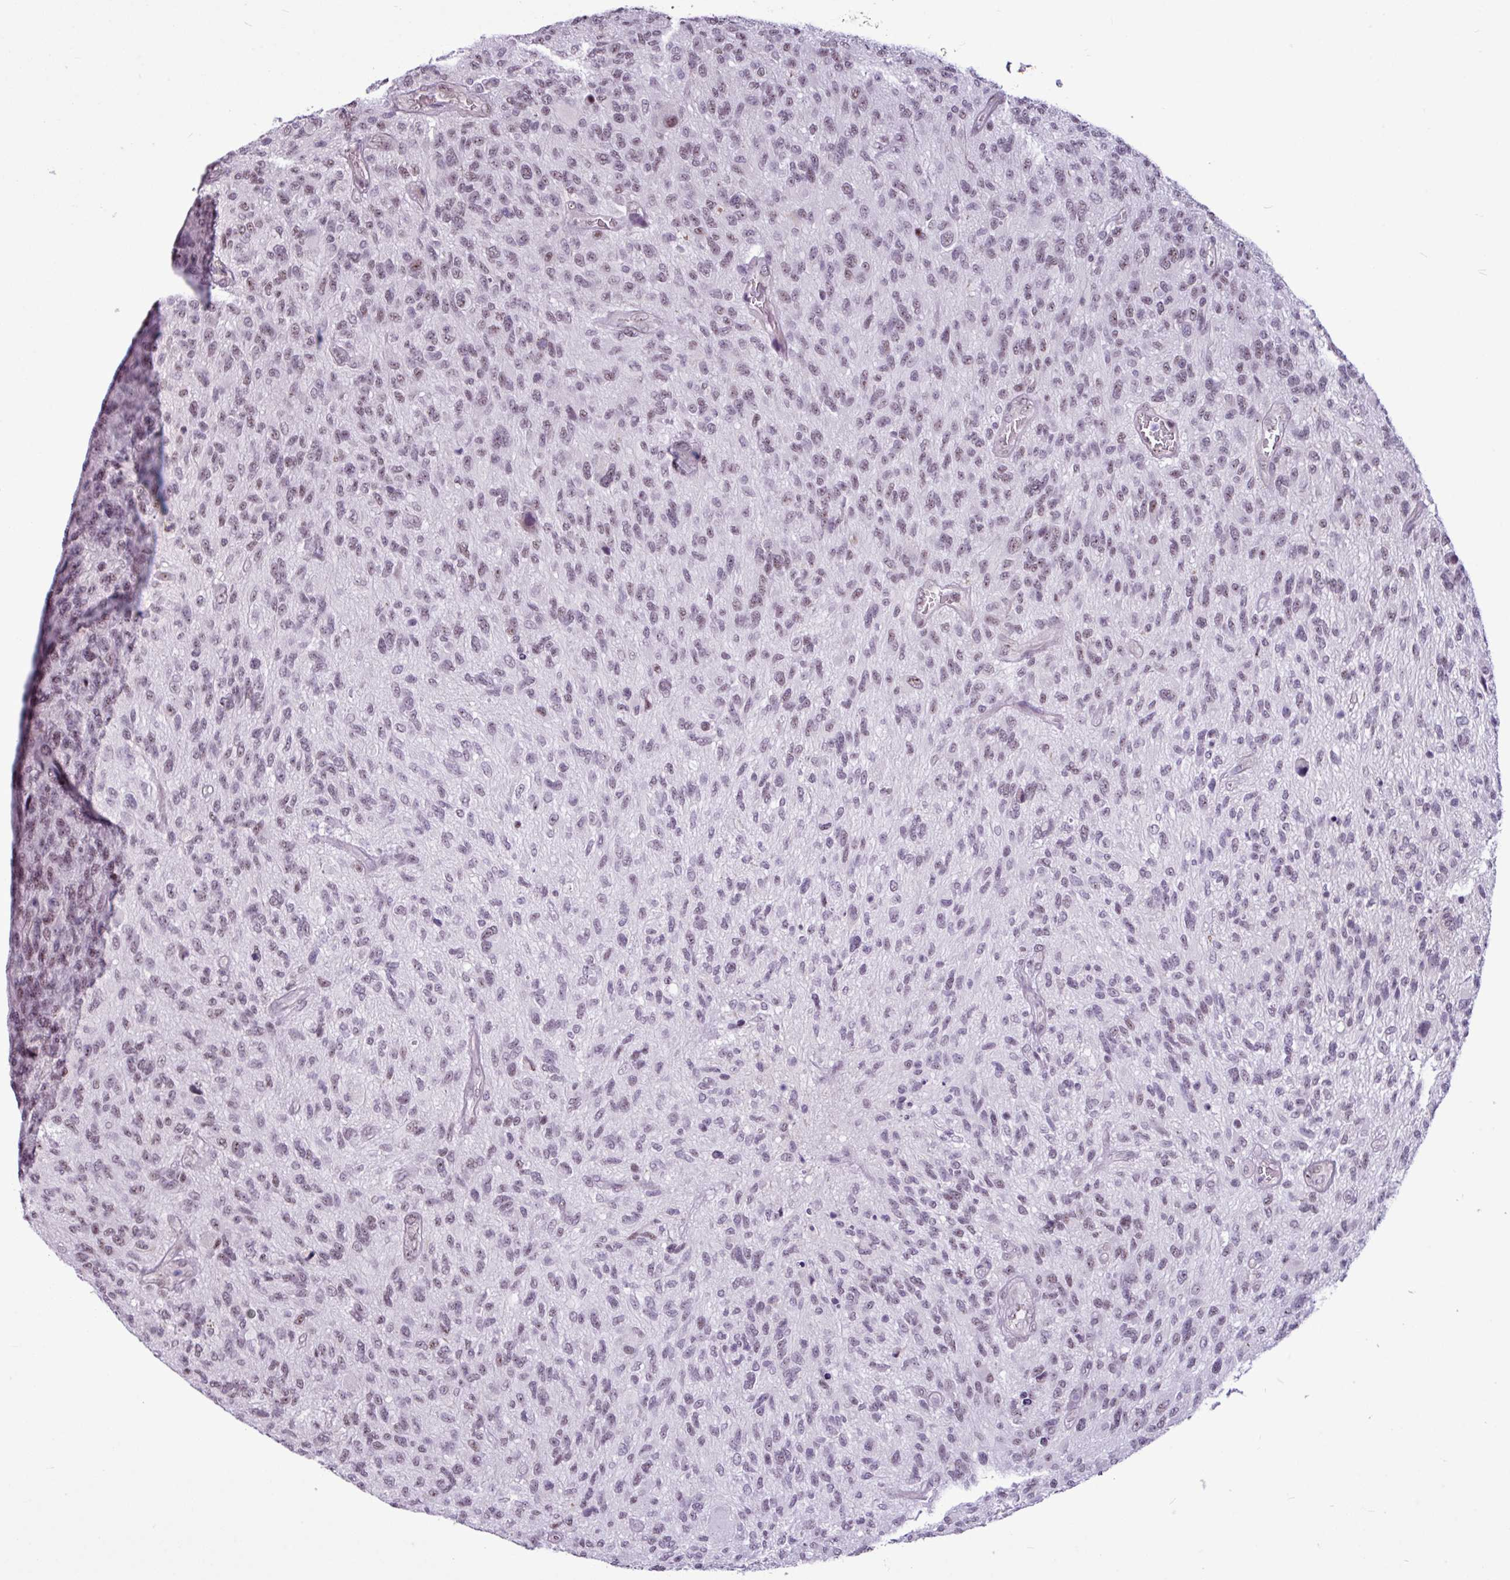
{"staining": {"intensity": "weak", "quantity": ">75%", "location": "nuclear"}, "tissue": "glioma", "cell_type": "Tumor cells", "image_type": "cancer", "snomed": [{"axis": "morphology", "description": "Glioma, malignant, High grade"}, {"axis": "topography", "description": "Brain"}], "caption": "Protein expression analysis of human glioma reveals weak nuclear staining in about >75% of tumor cells.", "gene": "UTP18", "patient": {"sex": "male", "age": 47}}